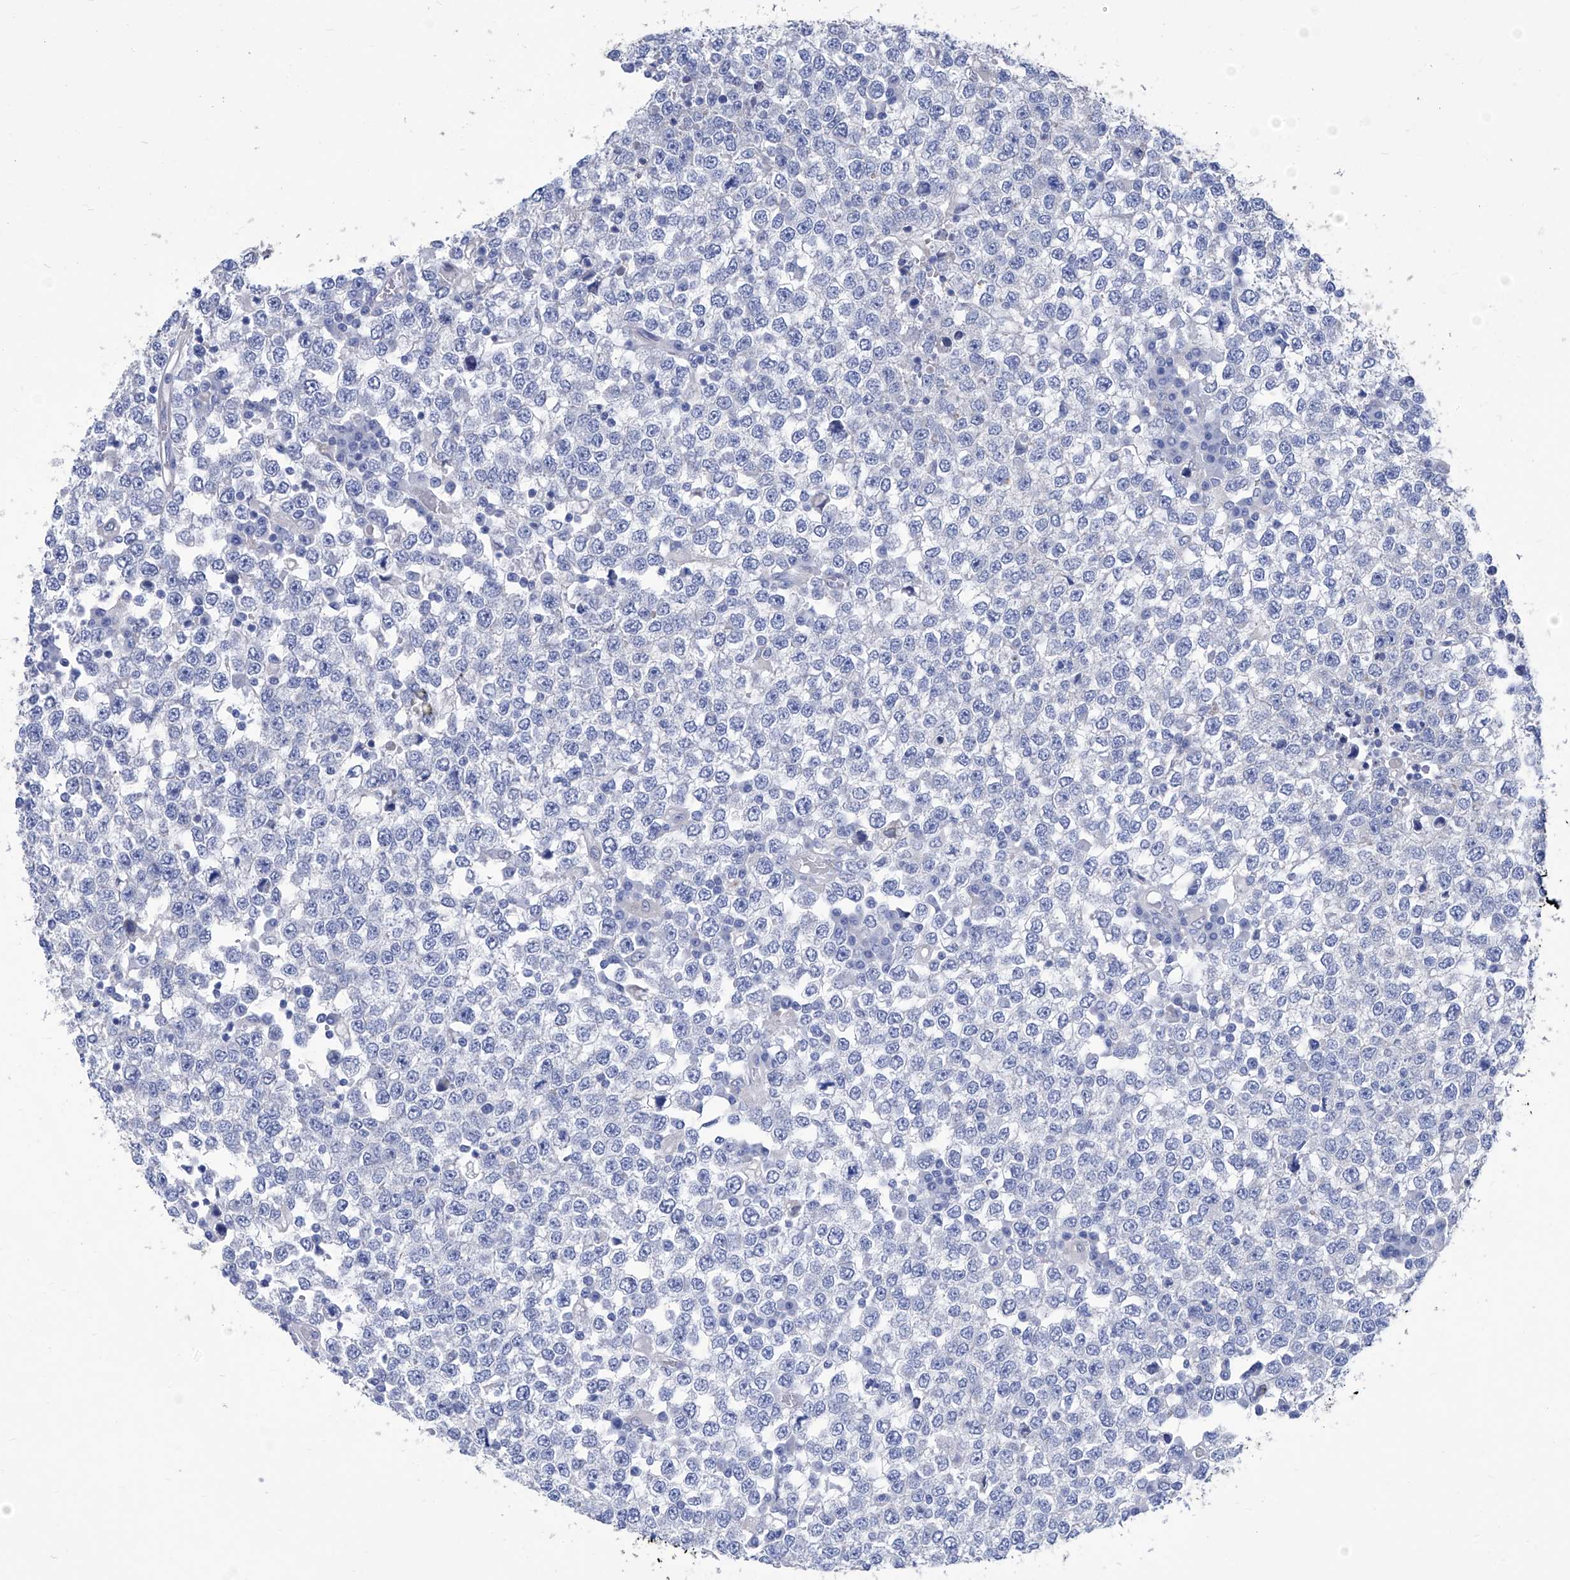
{"staining": {"intensity": "negative", "quantity": "none", "location": "none"}, "tissue": "testis cancer", "cell_type": "Tumor cells", "image_type": "cancer", "snomed": [{"axis": "morphology", "description": "Seminoma, NOS"}, {"axis": "topography", "description": "Testis"}], "caption": "Immunohistochemical staining of testis cancer reveals no significant positivity in tumor cells. (Brightfield microscopy of DAB (3,3'-diaminobenzidine) IHC at high magnification).", "gene": "SMS", "patient": {"sex": "male", "age": 65}}